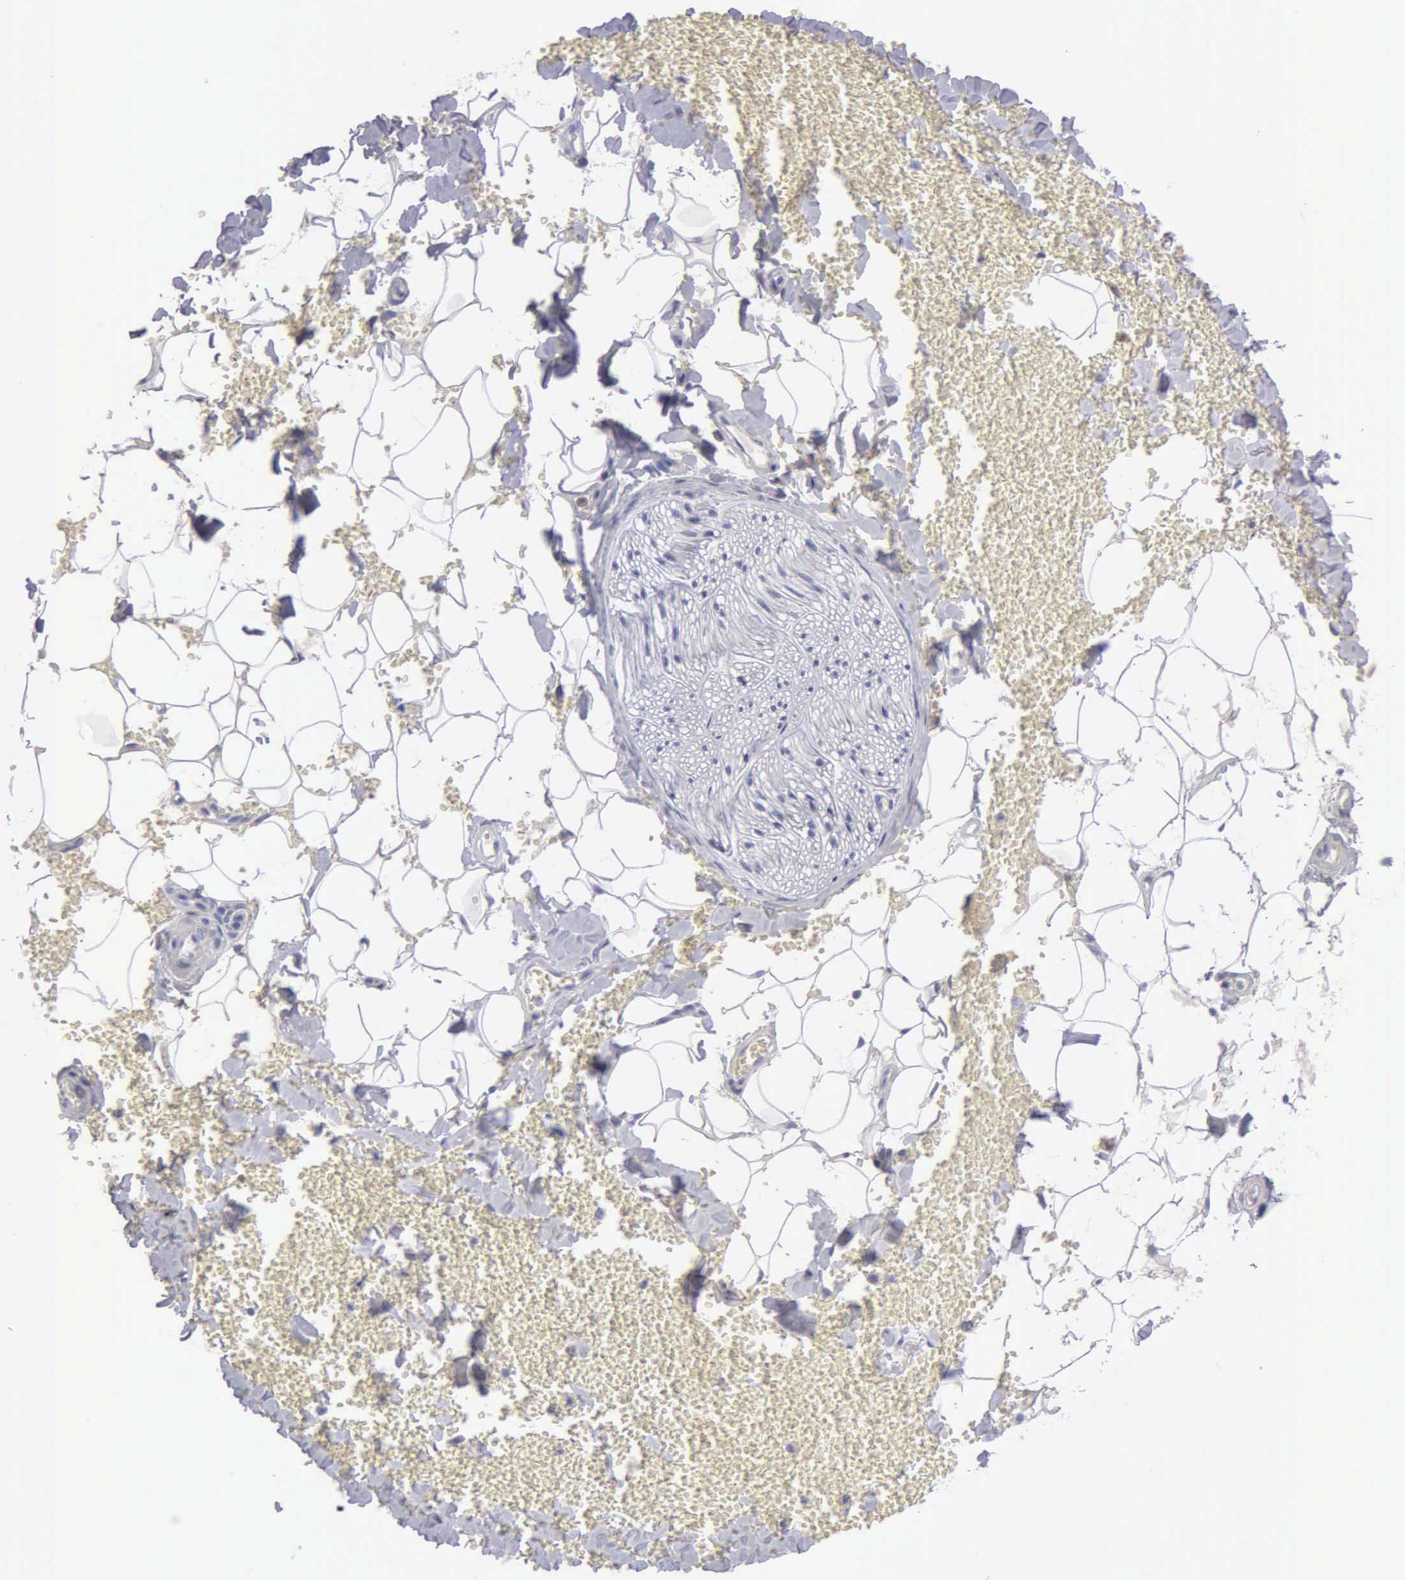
{"staining": {"intensity": "negative", "quantity": "none", "location": "none"}, "tissue": "adipose tissue", "cell_type": "Adipocytes", "image_type": "normal", "snomed": [{"axis": "morphology", "description": "Normal tissue, NOS"}, {"axis": "morphology", "description": "Inflammation, NOS"}, {"axis": "topography", "description": "Lymph node"}, {"axis": "topography", "description": "Peripheral nerve tissue"}], "caption": "This is an immunohistochemistry micrograph of unremarkable human adipose tissue. There is no staining in adipocytes.", "gene": "TYRP1", "patient": {"sex": "male", "age": 52}}